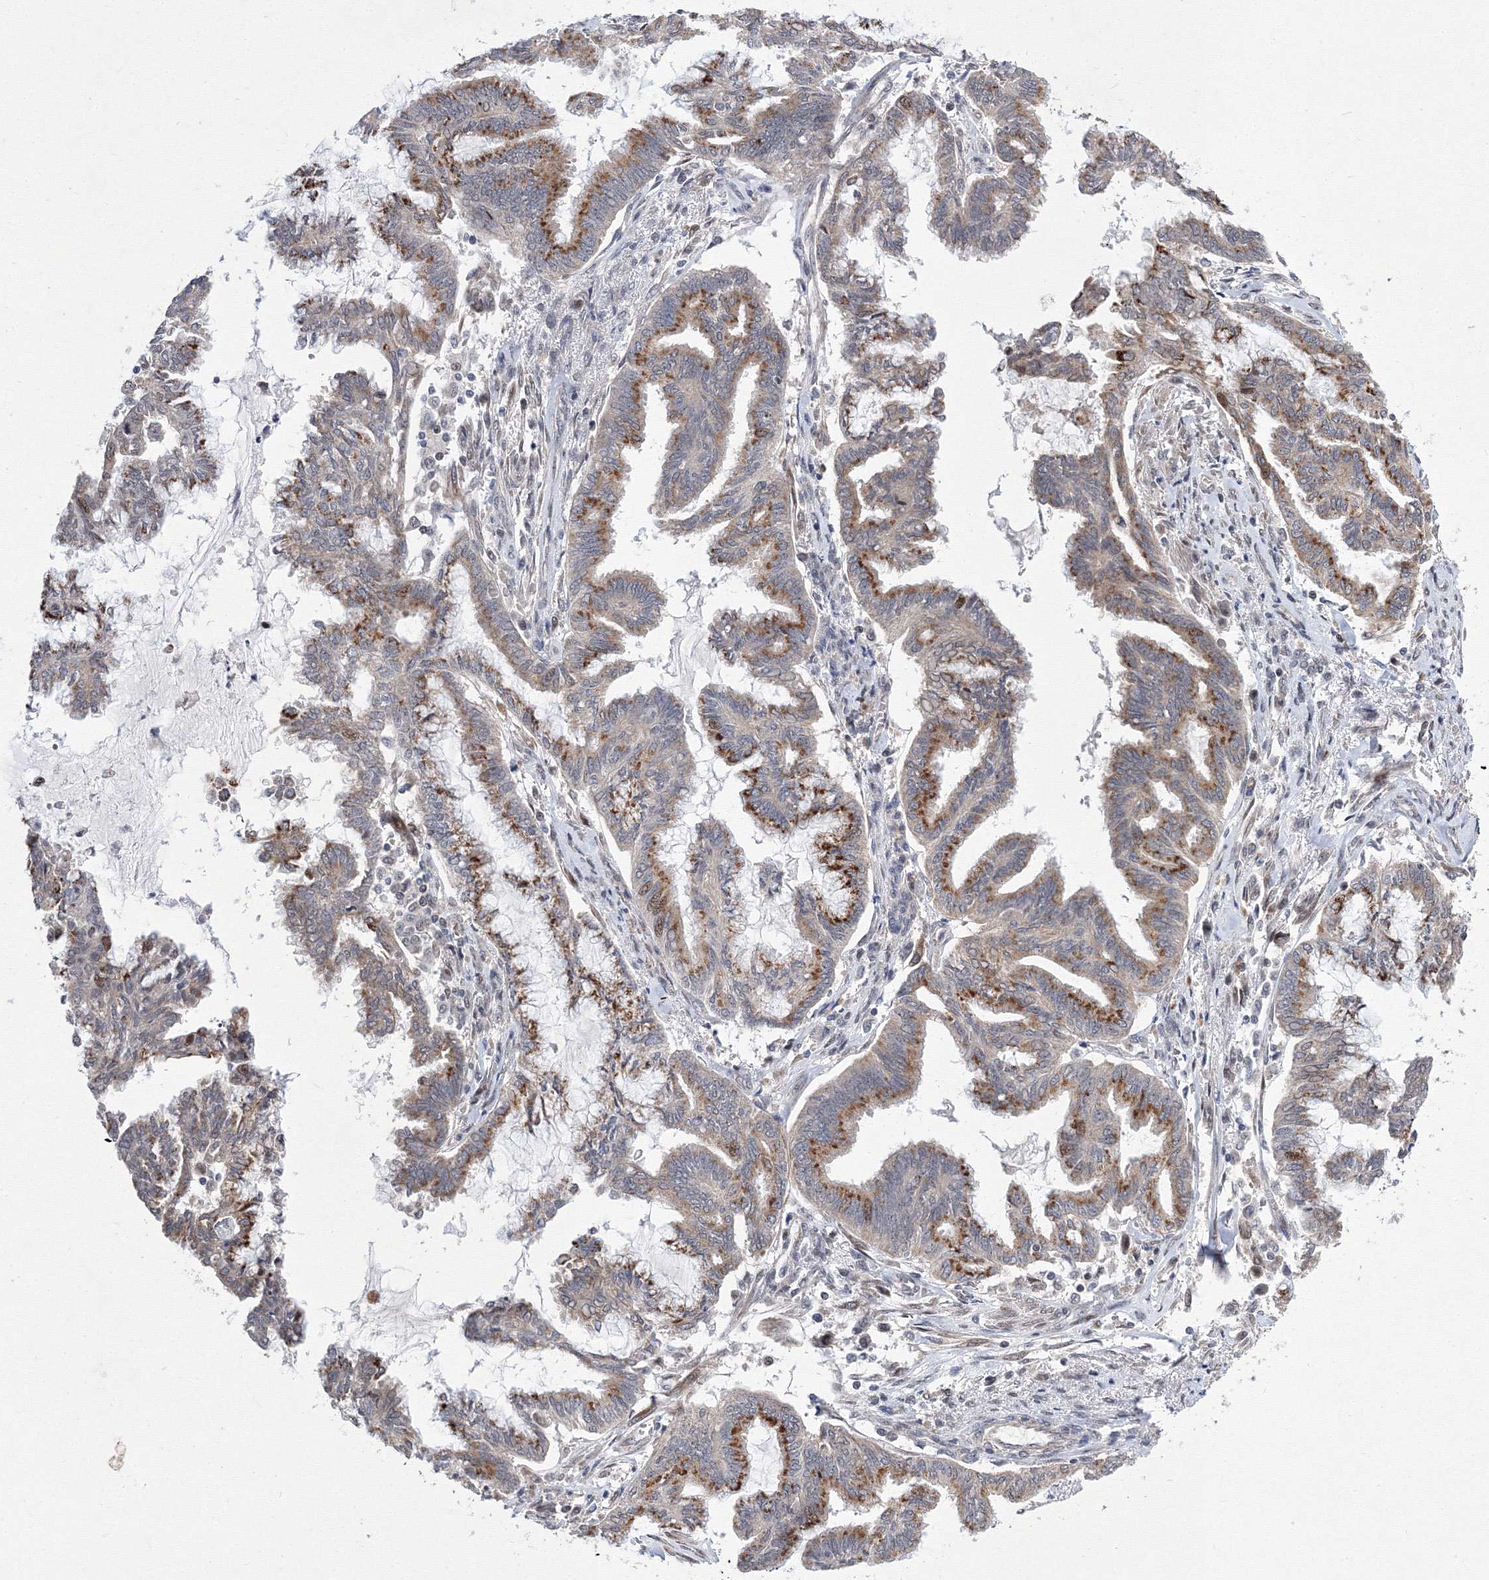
{"staining": {"intensity": "moderate", "quantity": "25%-75%", "location": "cytoplasmic/membranous,nuclear"}, "tissue": "endometrial cancer", "cell_type": "Tumor cells", "image_type": "cancer", "snomed": [{"axis": "morphology", "description": "Adenocarcinoma, NOS"}, {"axis": "topography", "description": "Endometrium"}], "caption": "Protein staining exhibits moderate cytoplasmic/membranous and nuclear positivity in approximately 25%-75% of tumor cells in endometrial cancer (adenocarcinoma). (brown staining indicates protein expression, while blue staining denotes nuclei).", "gene": "GPN1", "patient": {"sex": "female", "age": 86}}